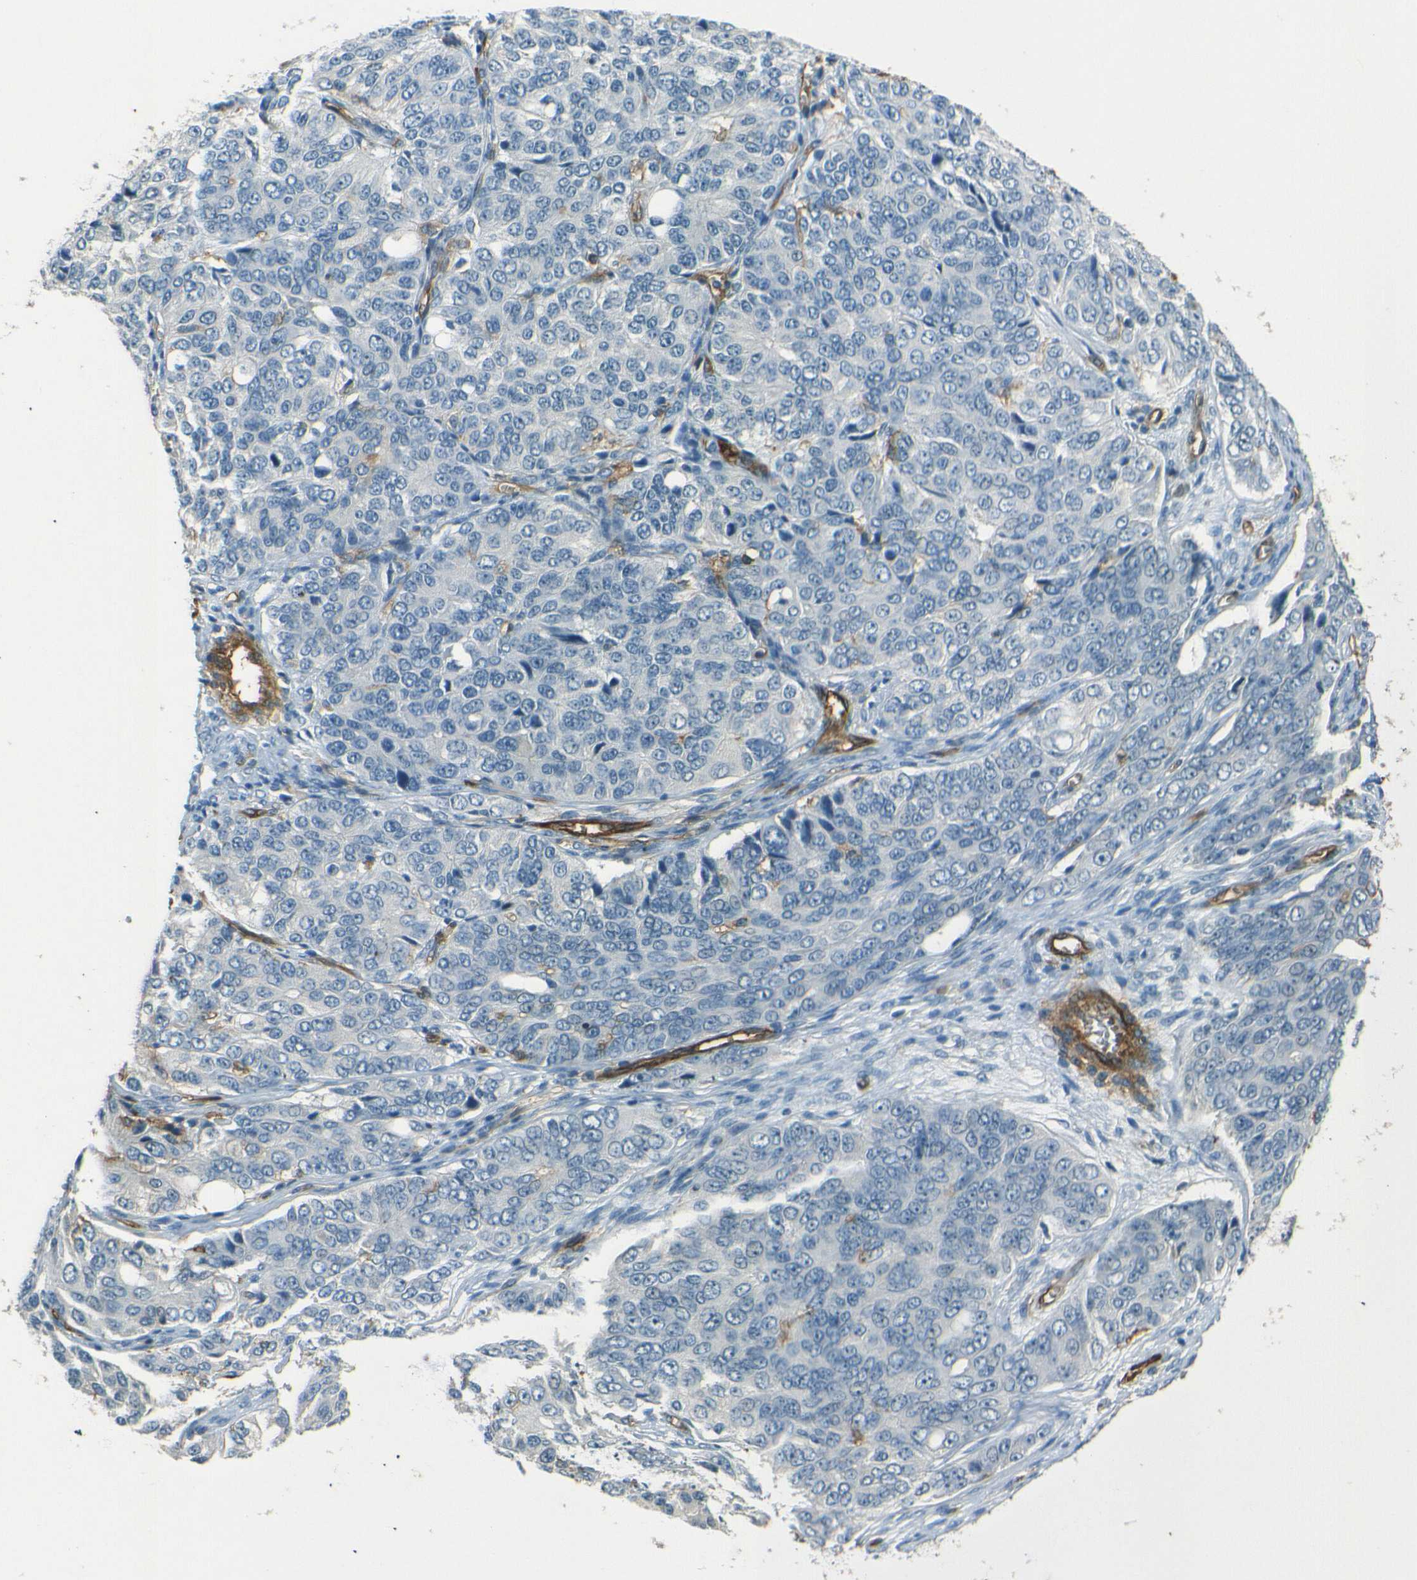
{"staining": {"intensity": "negative", "quantity": "none", "location": "none"}, "tissue": "ovarian cancer", "cell_type": "Tumor cells", "image_type": "cancer", "snomed": [{"axis": "morphology", "description": "Carcinoma, endometroid"}, {"axis": "topography", "description": "Ovary"}], "caption": "DAB immunohistochemical staining of human ovarian cancer demonstrates no significant positivity in tumor cells.", "gene": "ENTPD1", "patient": {"sex": "female", "age": 51}}